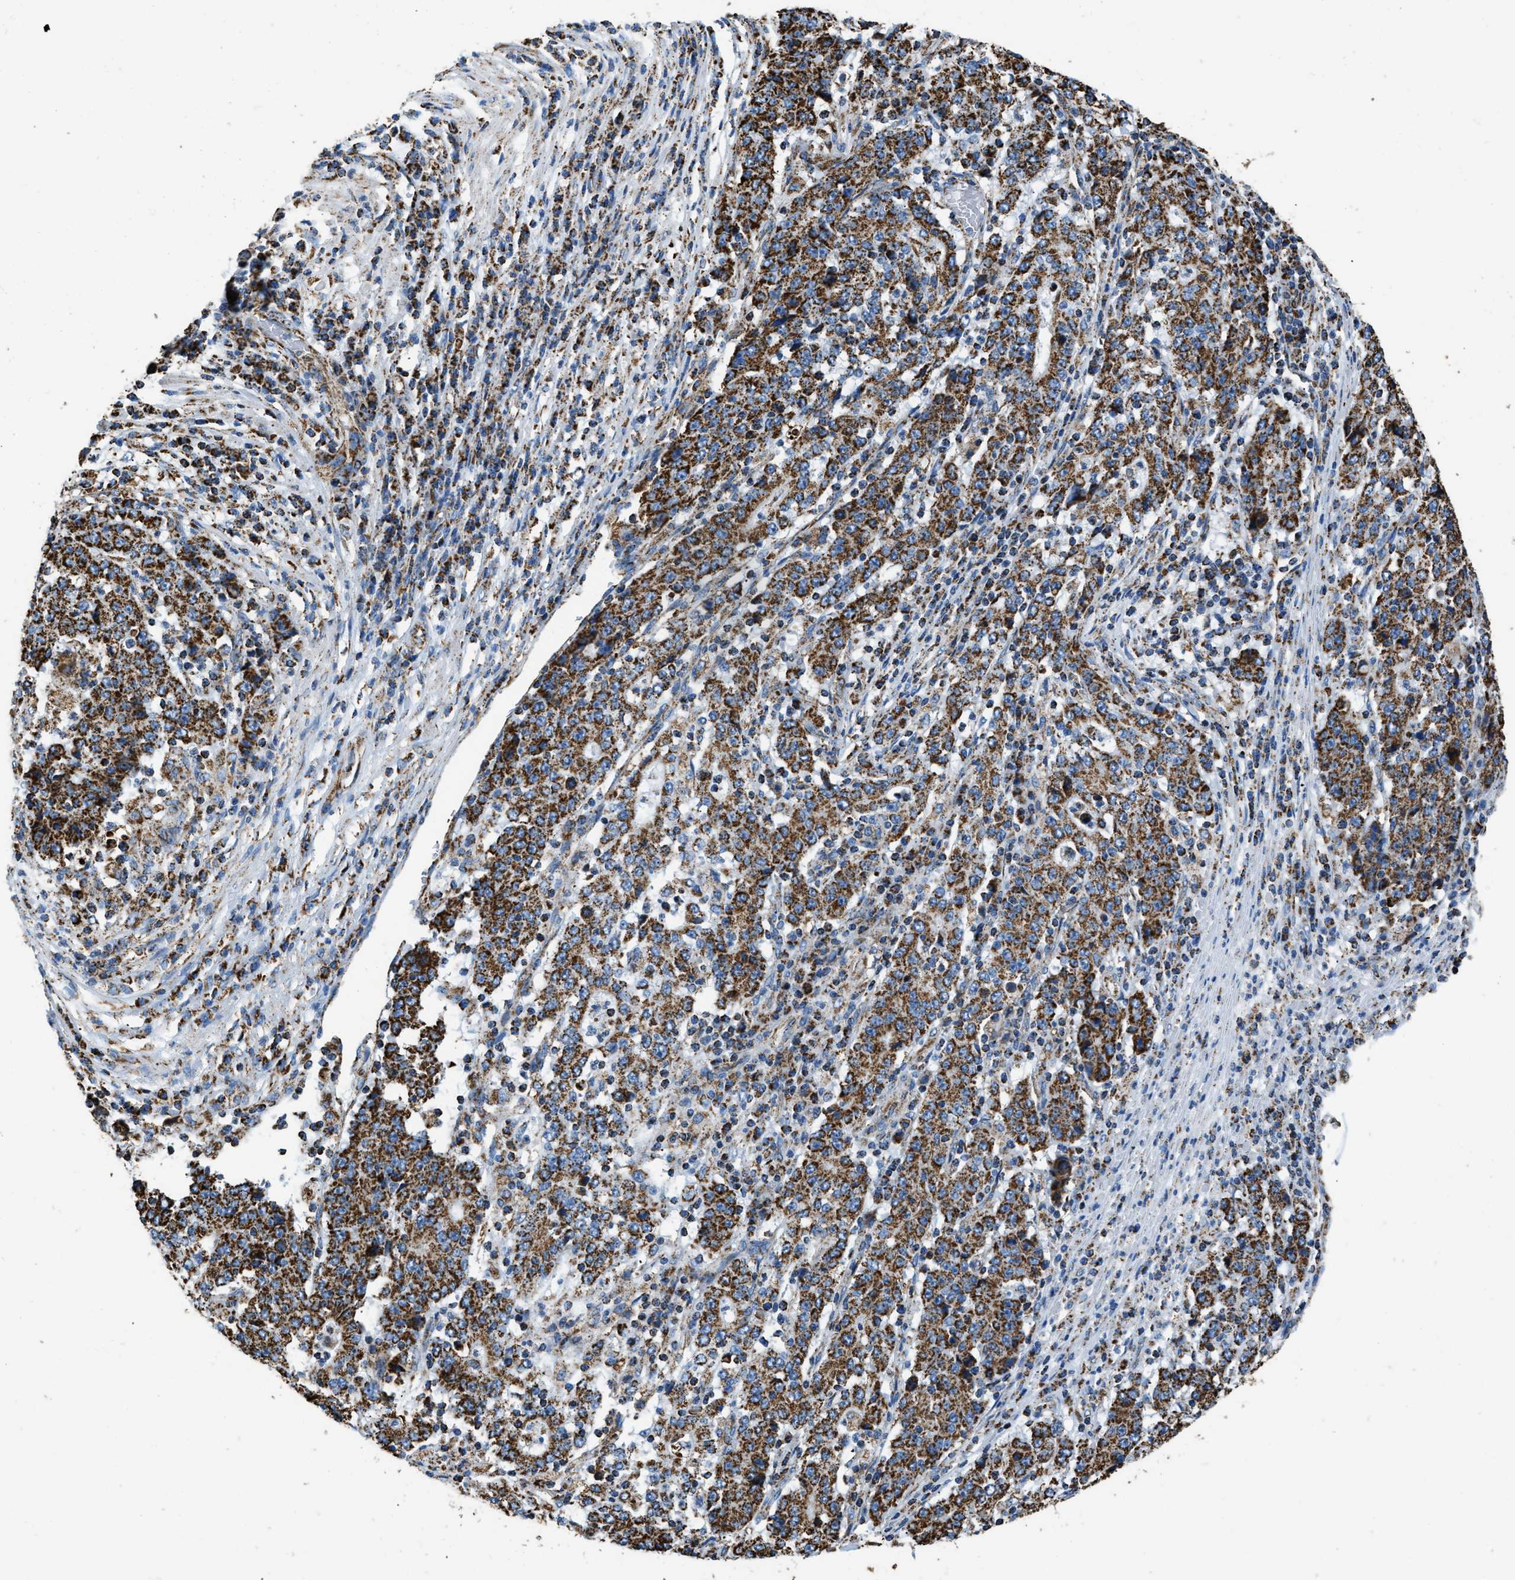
{"staining": {"intensity": "strong", "quantity": ">75%", "location": "cytoplasmic/membranous"}, "tissue": "stomach cancer", "cell_type": "Tumor cells", "image_type": "cancer", "snomed": [{"axis": "morphology", "description": "Adenocarcinoma, NOS"}, {"axis": "topography", "description": "Stomach"}], "caption": "Human adenocarcinoma (stomach) stained with a brown dye demonstrates strong cytoplasmic/membranous positive staining in about >75% of tumor cells.", "gene": "IRX6", "patient": {"sex": "male", "age": 59}}